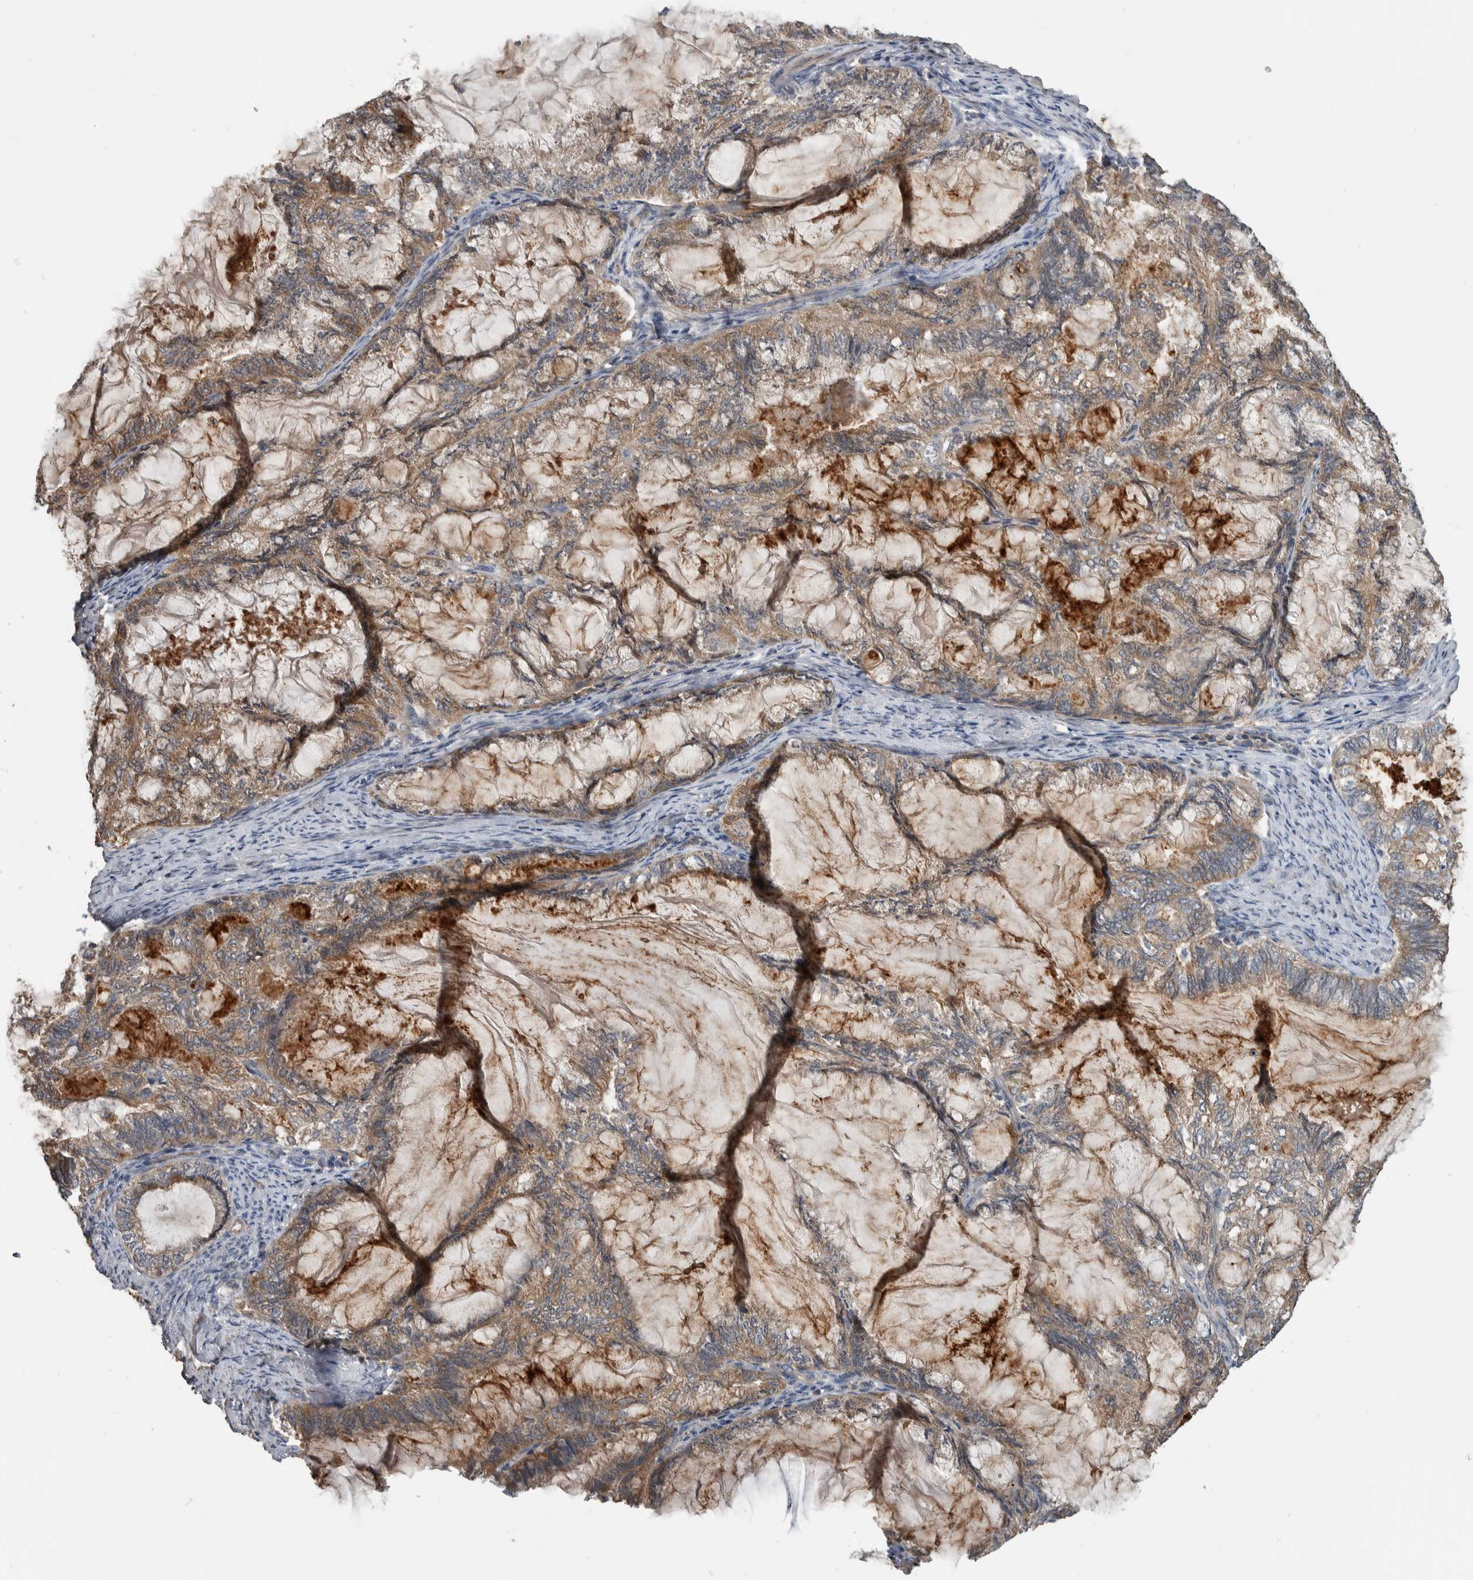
{"staining": {"intensity": "weak", "quantity": ">75%", "location": "cytoplasmic/membranous"}, "tissue": "endometrial cancer", "cell_type": "Tumor cells", "image_type": "cancer", "snomed": [{"axis": "morphology", "description": "Adenocarcinoma, NOS"}, {"axis": "topography", "description": "Endometrium"}], "caption": "About >75% of tumor cells in human endometrial cancer exhibit weak cytoplasmic/membranous protein positivity as visualized by brown immunohistochemical staining.", "gene": "SDCBP", "patient": {"sex": "female", "age": 86}}